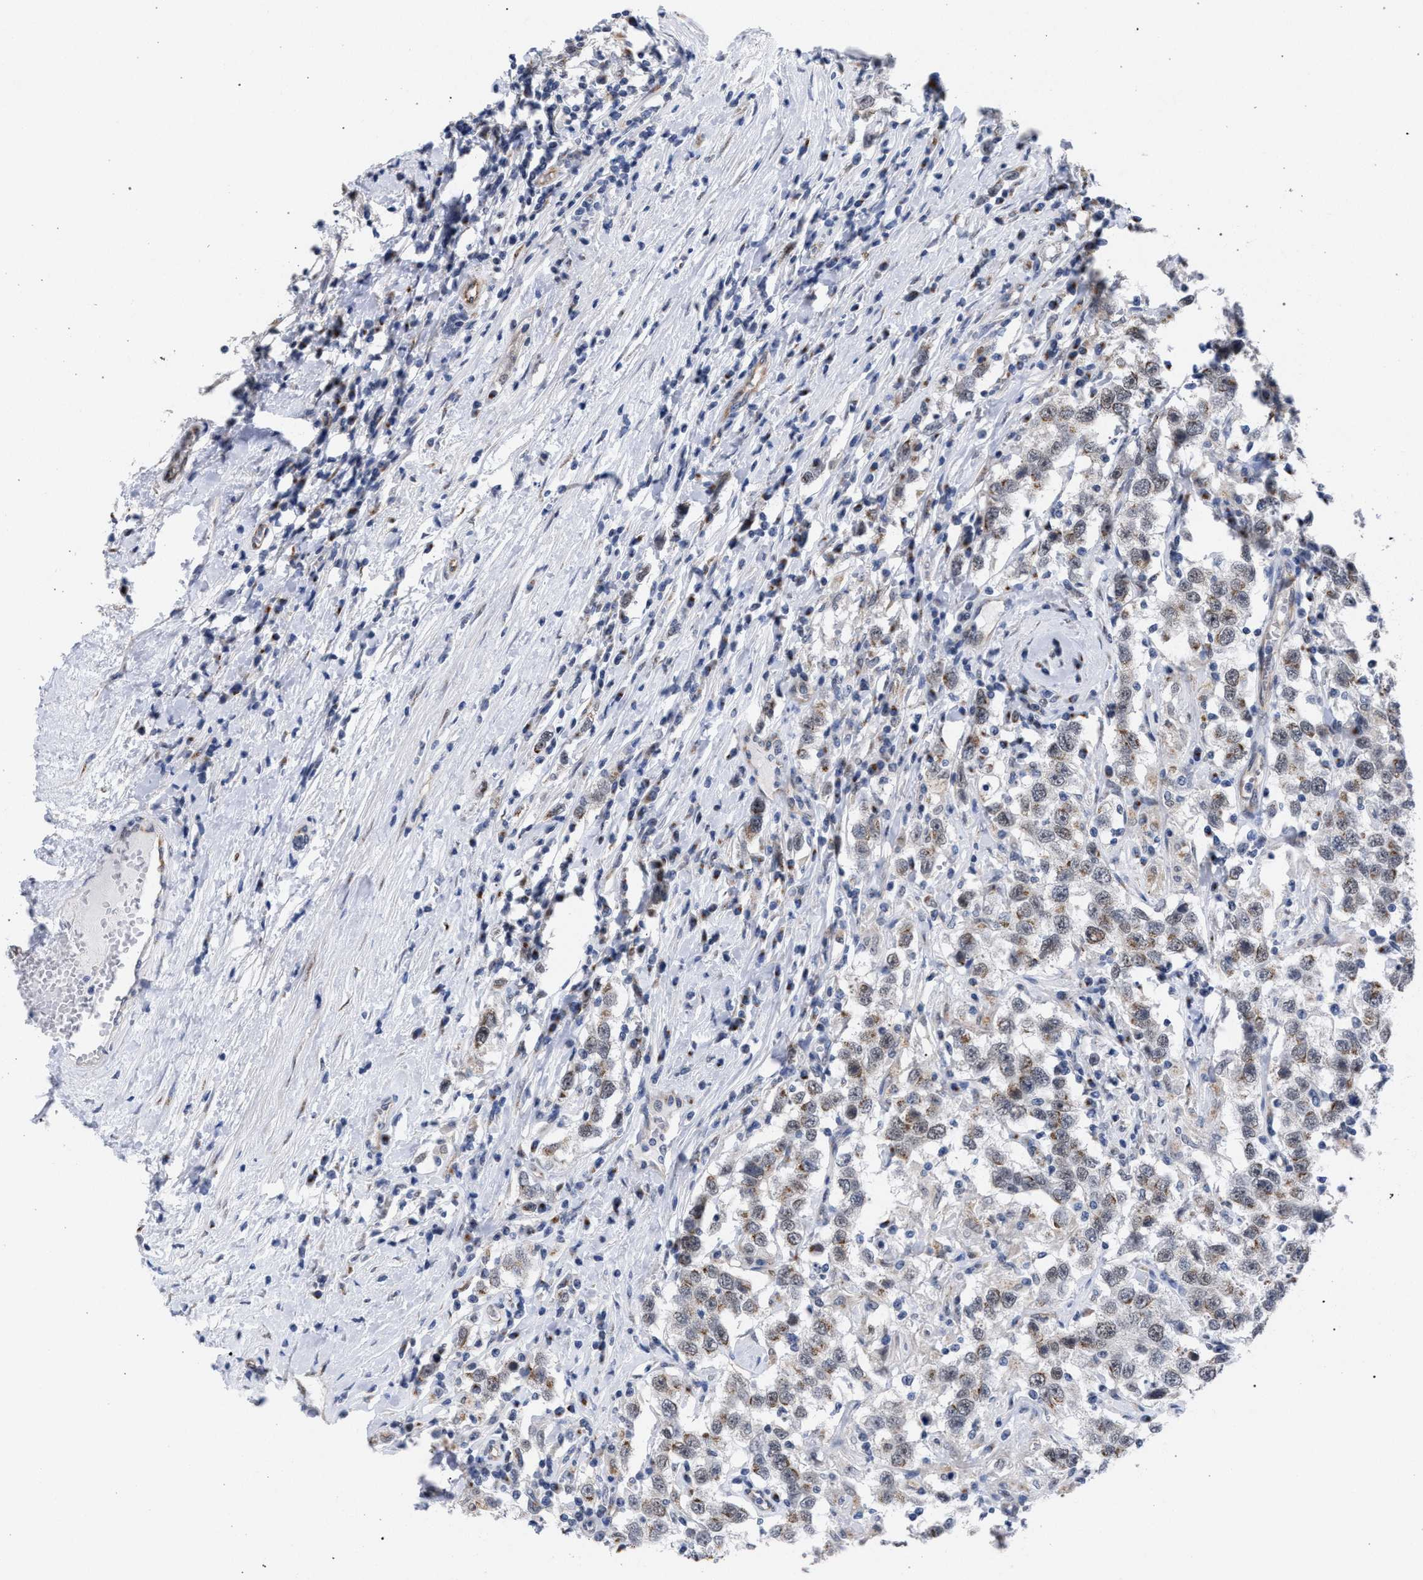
{"staining": {"intensity": "weak", "quantity": "25%-75%", "location": "cytoplasmic/membranous"}, "tissue": "testis cancer", "cell_type": "Tumor cells", "image_type": "cancer", "snomed": [{"axis": "morphology", "description": "Seminoma, NOS"}, {"axis": "topography", "description": "Testis"}], "caption": "Testis cancer tissue displays weak cytoplasmic/membranous positivity in about 25%-75% of tumor cells", "gene": "GOLGA2", "patient": {"sex": "male", "age": 41}}